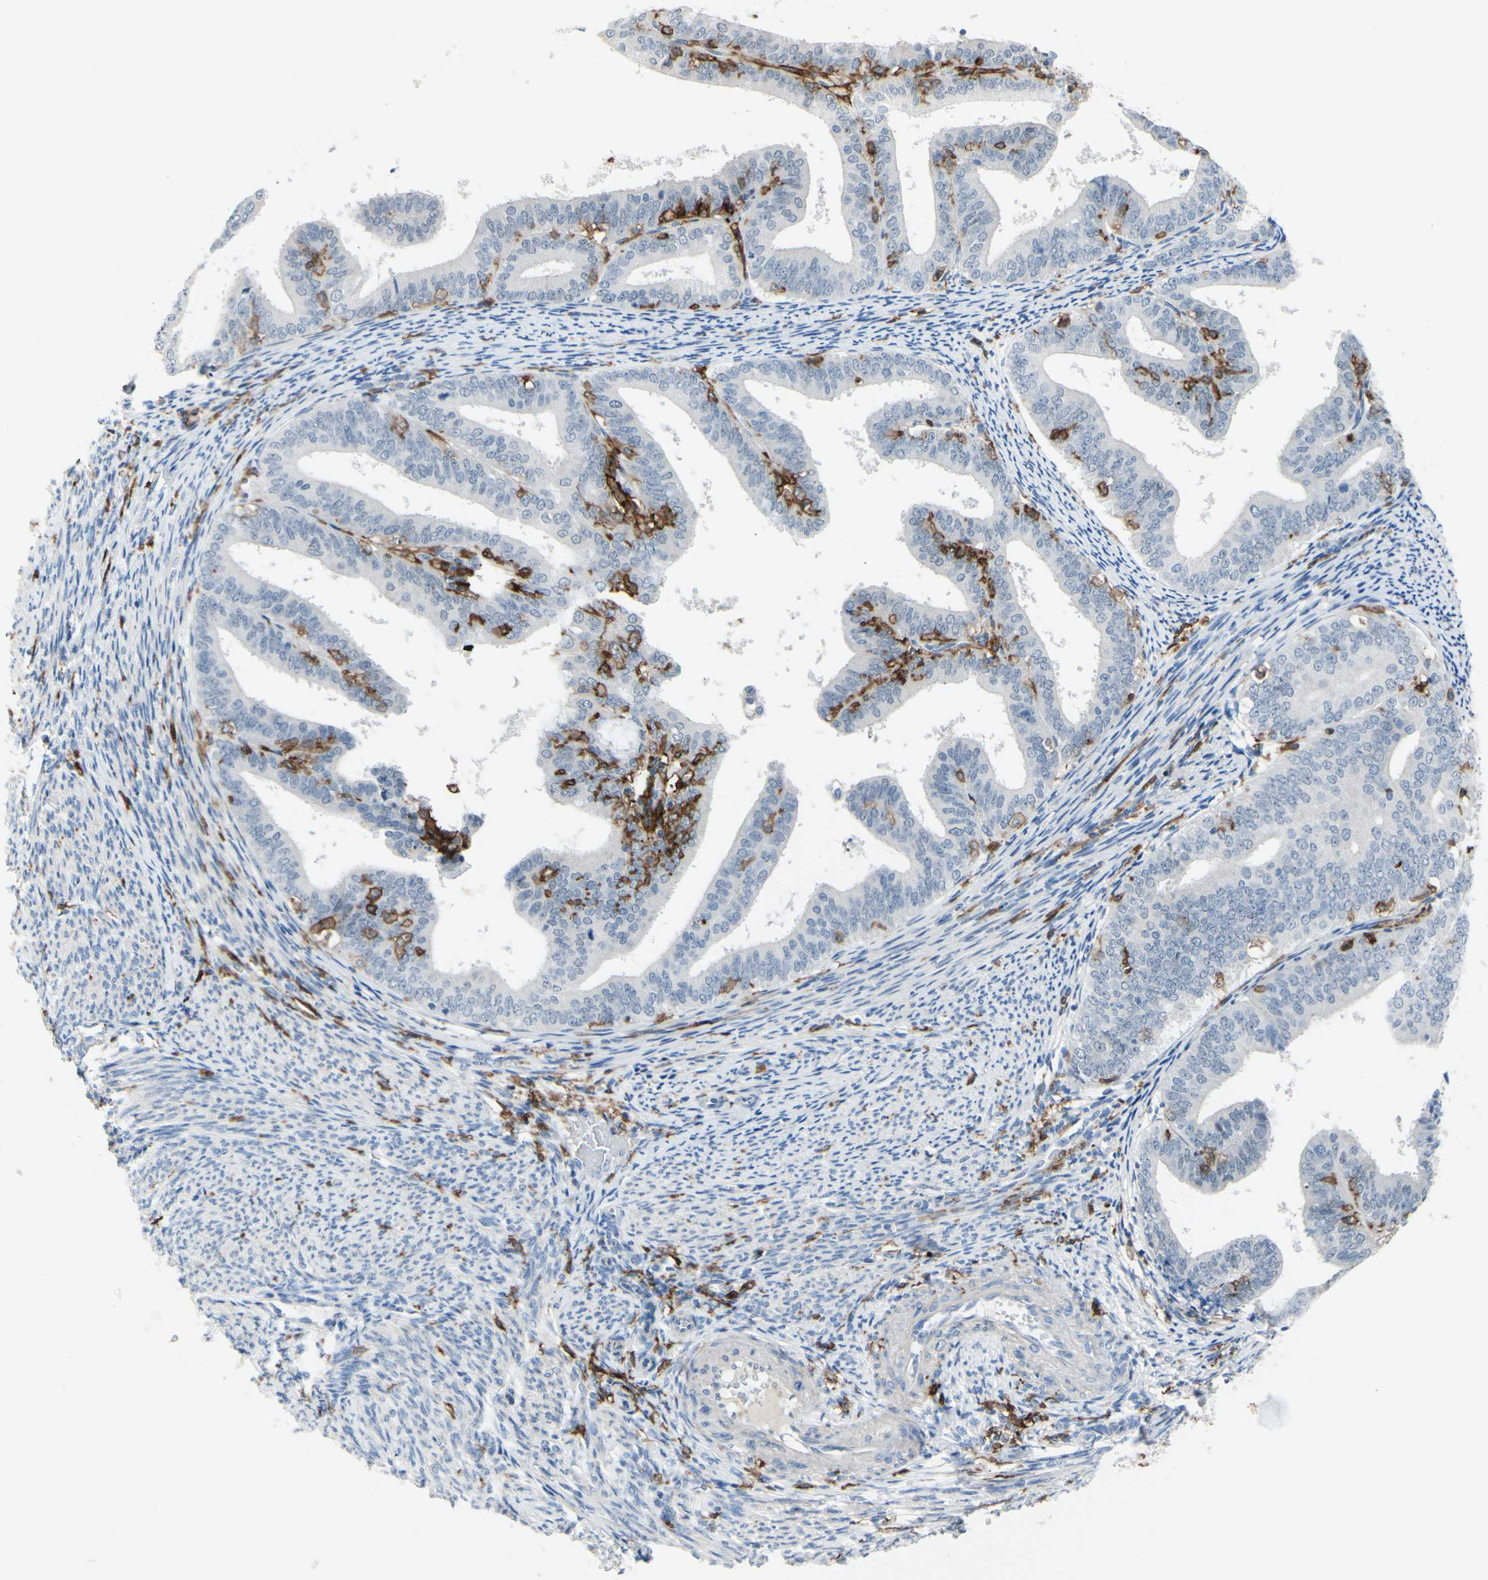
{"staining": {"intensity": "negative", "quantity": "none", "location": "none"}, "tissue": "endometrial cancer", "cell_type": "Tumor cells", "image_type": "cancer", "snomed": [{"axis": "morphology", "description": "Adenocarcinoma, NOS"}, {"axis": "topography", "description": "Endometrium"}], "caption": "A photomicrograph of human endometrial cancer (adenocarcinoma) is negative for staining in tumor cells. (DAB (3,3'-diaminobenzidine) immunohistochemistry, high magnification).", "gene": "FCGR2A", "patient": {"sex": "female", "age": 63}}